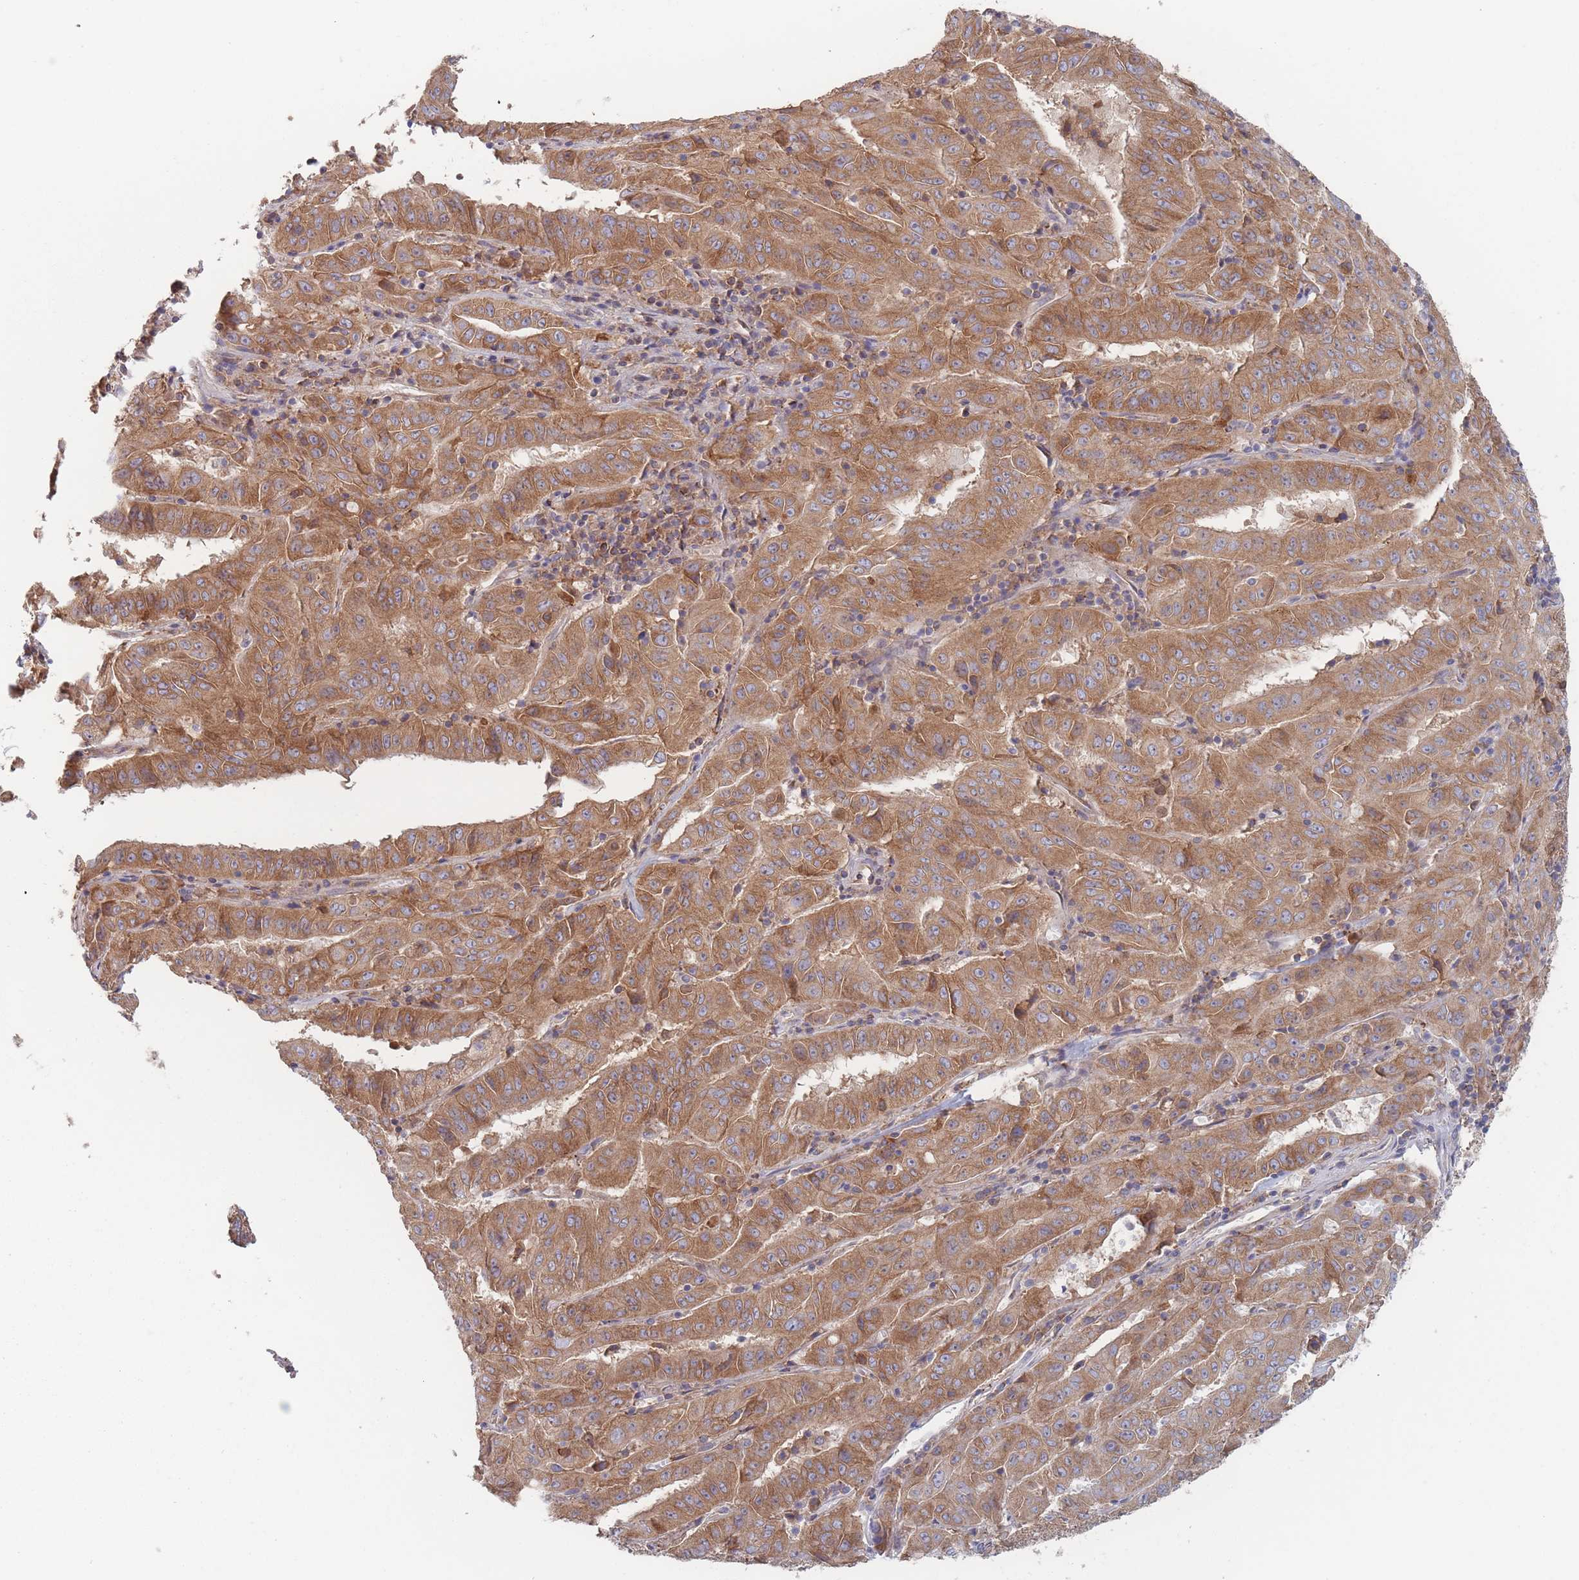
{"staining": {"intensity": "moderate", "quantity": ">75%", "location": "cytoplasmic/membranous"}, "tissue": "pancreatic cancer", "cell_type": "Tumor cells", "image_type": "cancer", "snomed": [{"axis": "morphology", "description": "Adenocarcinoma, NOS"}, {"axis": "topography", "description": "Pancreas"}], "caption": "This micrograph reveals pancreatic cancer (adenocarcinoma) stained with immunohistochemistry to label a protein in brown. The cytoplasmic/membranous of tumor cells show moderate positivity for the protein. Nuclei are counter-stained blue.", "gene": "KDSR", "patient": {"sex": "male", "age": 63}}